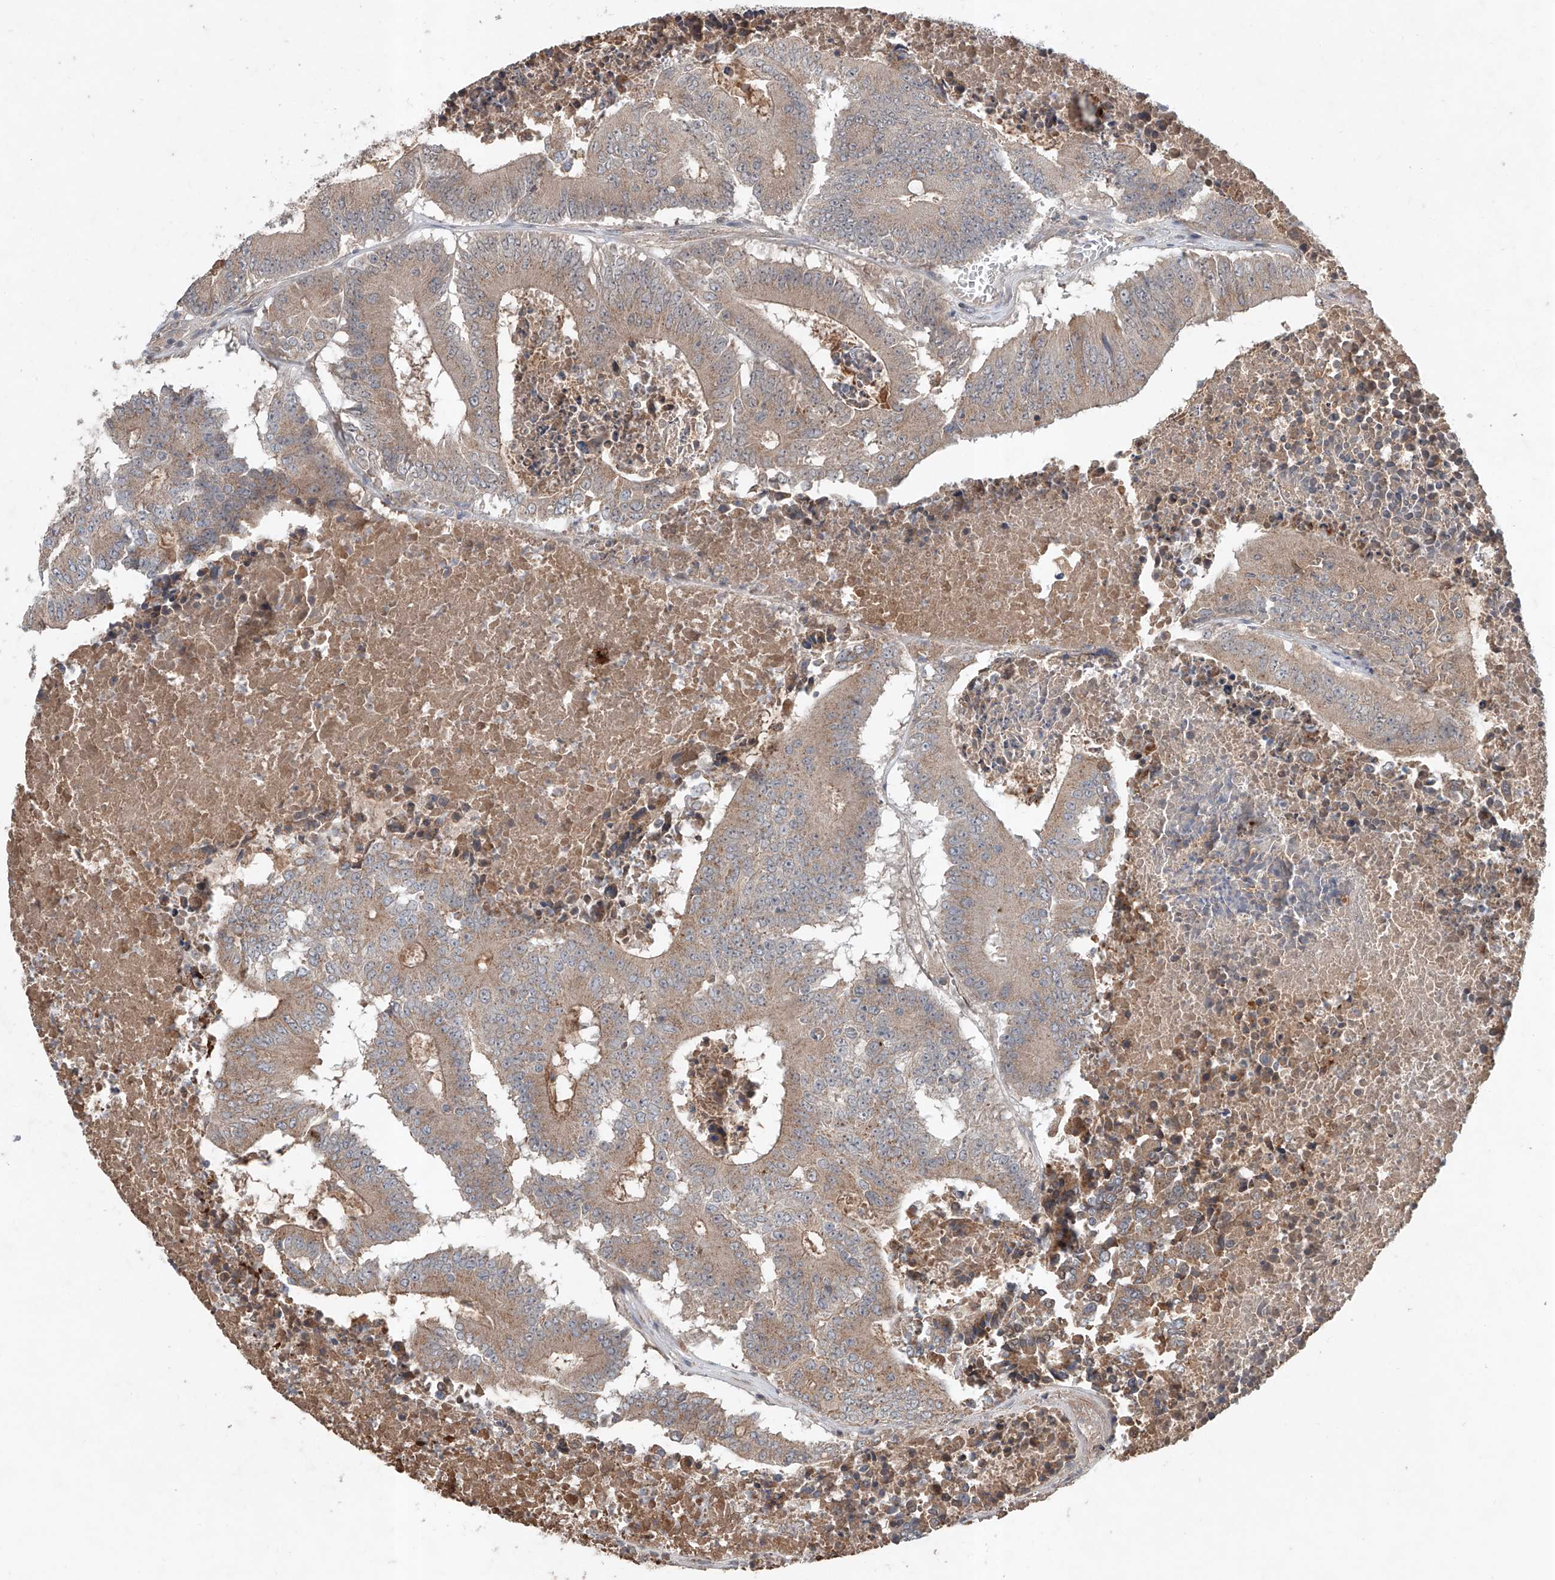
{"staining": {"intensity": "weak", "quantity": ">75%", "location": "cytoplasmic/membranous"}, "tissue": "colorectal cancer", "cell_type": "Tumor cells", "image_type": "cancer", "snomed": [{"axis": "morphology", "description": "Adenocarcinoma, NOS"}, {"axis": "topography", "description": "Colon"}], "caption": "This is an image of IHC staining of colorectal cancer (adenocarcinoma), which shows weak positivity in the cytoplasmic/membranous of tumor cells.", "gene": "ADAM23", "patient": {"sex": "male", "age": 87}}